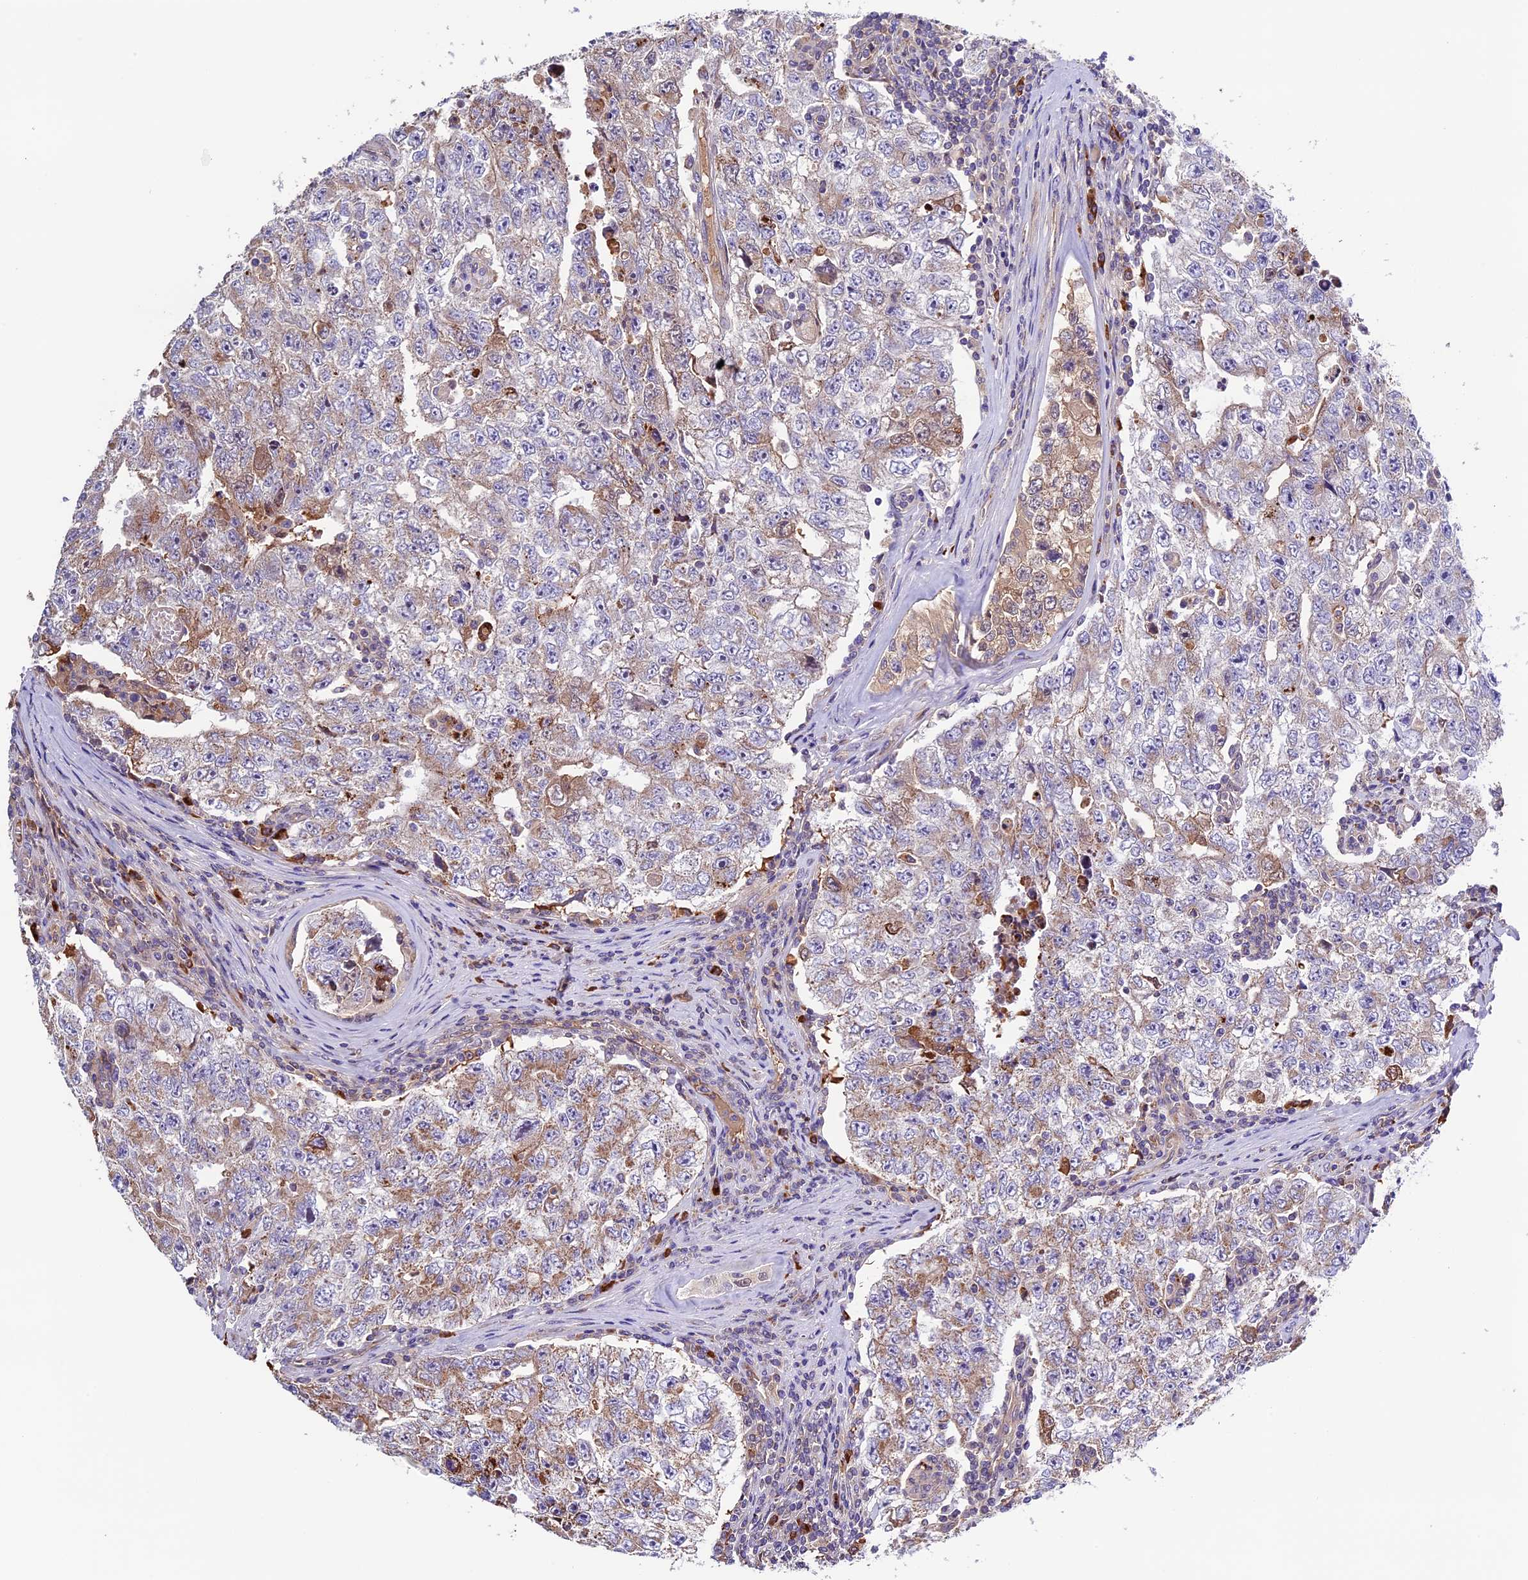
{"staining": {"intensity": "moderate", "quantity": "25%-75%", "location": "cytoplasmic/membranous"}, "tissue": "testis cancer", "cell_type": "Tumor cells", "image_type": "cancer", "snomed": [{"axis": "morphology", "description": "Carcinoma, Embryonal, NOS"}, {"axis": "topography", "description": "Testis"}], "caption": "Immunohistochemistry (IHC) histopathology image of neoplastic tissue: testis cancer (embryonal carcinoma) stained using immunohistochemistry demonstrates medium levels of moderate protein expression localized specifically in the cytoplasmic/membranous of tumor cells, appearing as a cytoplasmic/membranous brown color.", "gene": "METTL22", "patient": {"sex": "male", "age": 17}}